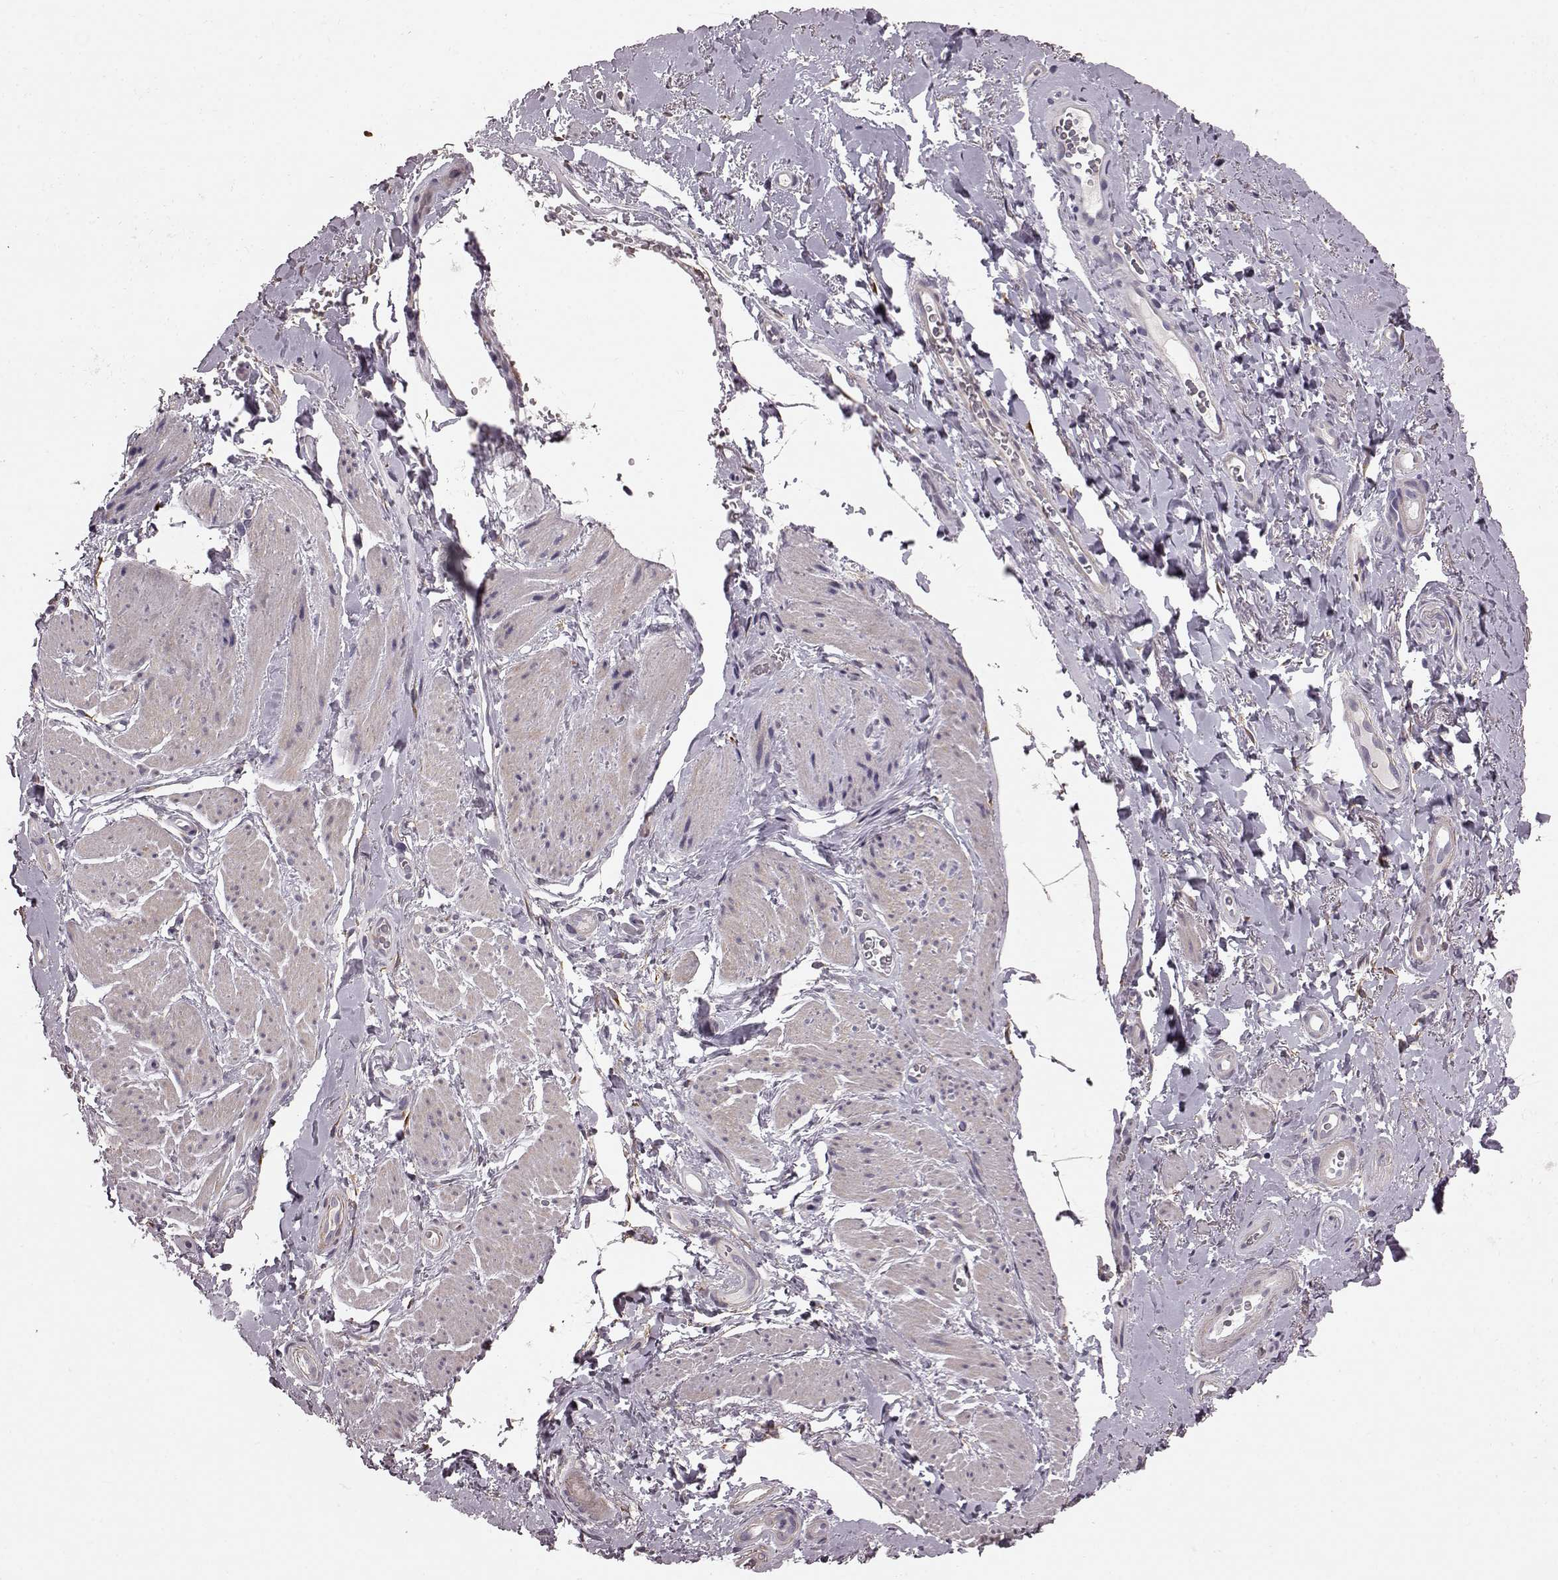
{"staining": {"intensity": "negative", "quantity": "none", "location": "none"}, "tissue": "adipose tissue", "cell_type": "Adipocytes", "image_type": "normal", "snomed": [{"axis": "morphology", "description": "Normal tissue, NOS"}, {"axis": "topography", "description": "Anal"}, {"axis": "topography", "description": "Peripheral nerve tissue"}], "caption": "Adipocytes are negative for brown protein staining in unremarkable adipose tissue. (Stains: DAB (3,3'-diaminobenzidine) IHC with hematoxylin counter stain, Microscopy: brightfield microscopy at high magnification).", "gene": "GRK1", "patient": {"sex": "male", "age": 53}}